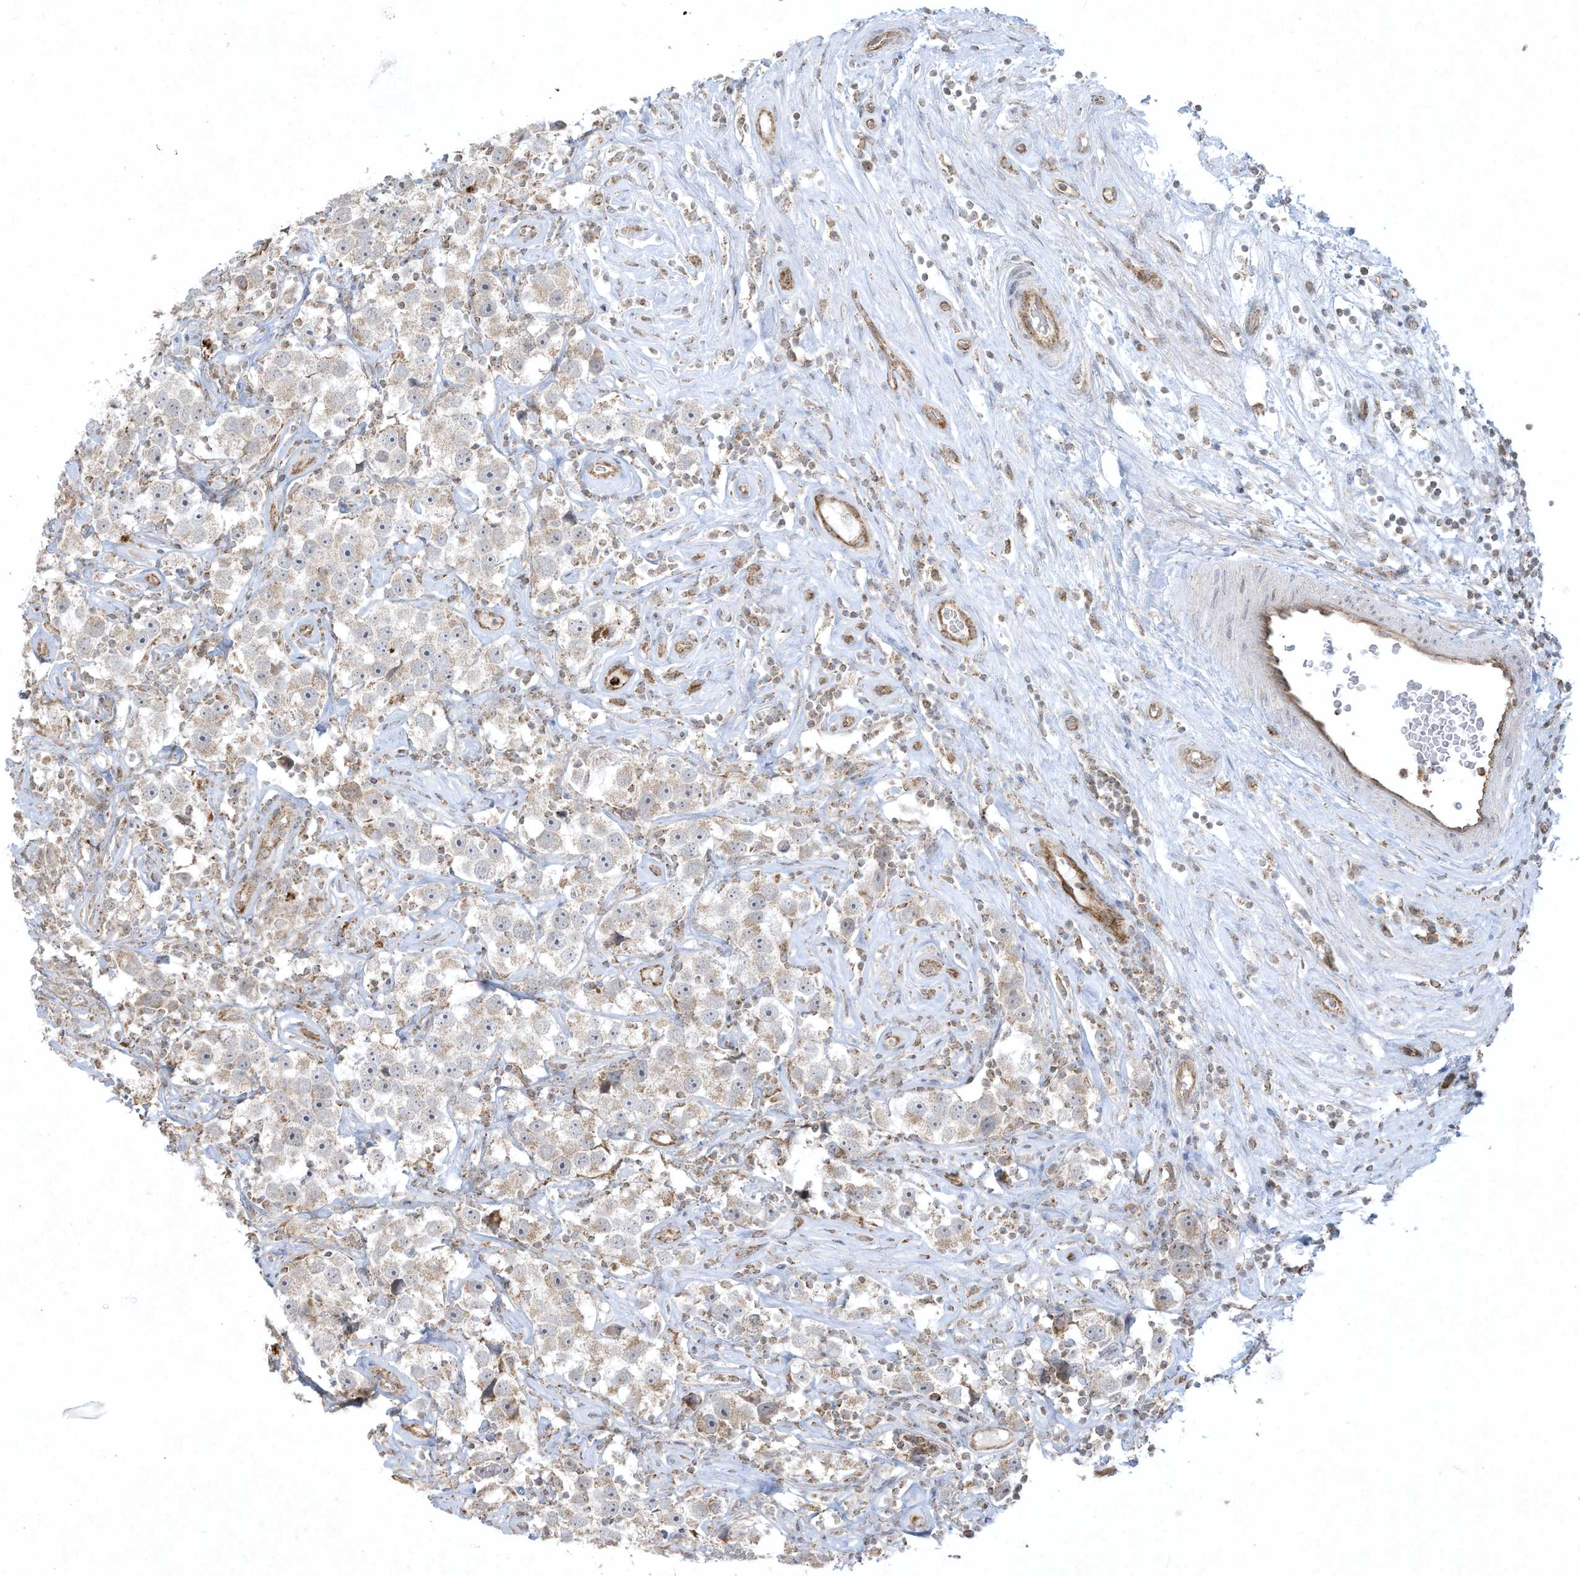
{"staining": {"intensity": "weak", "quantity": "<25%", "location": "cytoplasmic/membranous"}, "tissue": "testis cancer", "cell_type": "Tumor cells", "image_type": "cancer", "snomed": [{"axis": "morphology", "description": "Seminoma, NOS"}, {"axis": "topography", "description": "Testis"}], "caption": "DAB (3,3'-diaminobenzidine) immunohistochemical staining of human seminoma (testis) displays no significant expression in tumor cells. Nuclei are stained in blue.", "gene": "CHRNA4", "patient": {"sex": "male", "age": 49}}